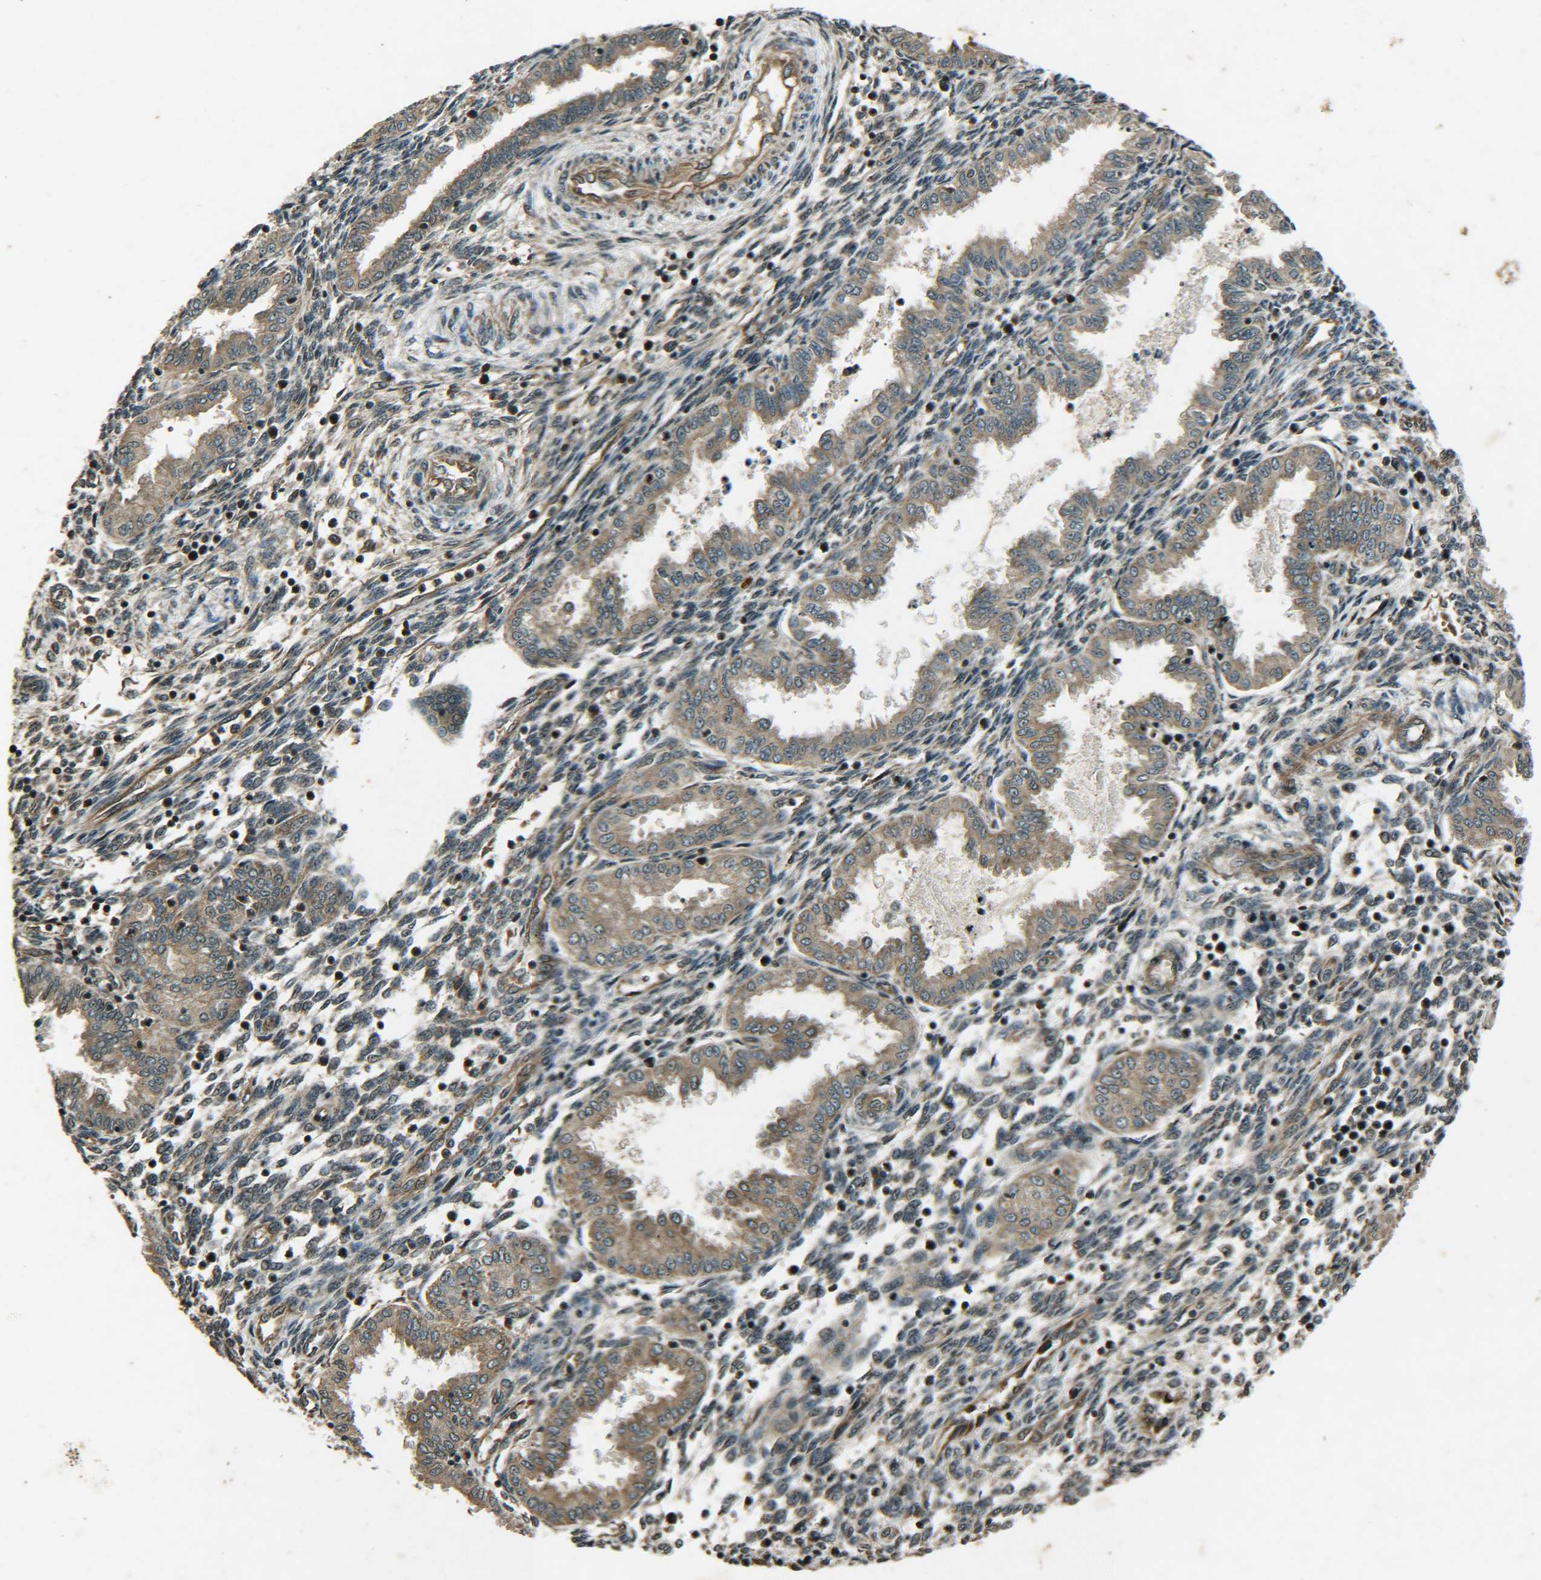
{"staining": {"intensity": "weak", "quantity": "25%-75%", "location": "cytoplasmic/membranous"}, "tissue": "endometrium", "cell_type": "Cells in endometrial stroma", "image_type": "normal", "snomed": [{"axis": "morphology", "description": "Normal tissue, NOS"}, {"axis": "topography", "description": "Endometrium"}], "caption": "The photomicrograph reveals staining of benign endometrium, revealing weak cytoplasmic/membranous protein expression (brown color) within cells in endometrial stroma.", "gene": "PLK2", "patient": {"sex": "female", "age": 33}}